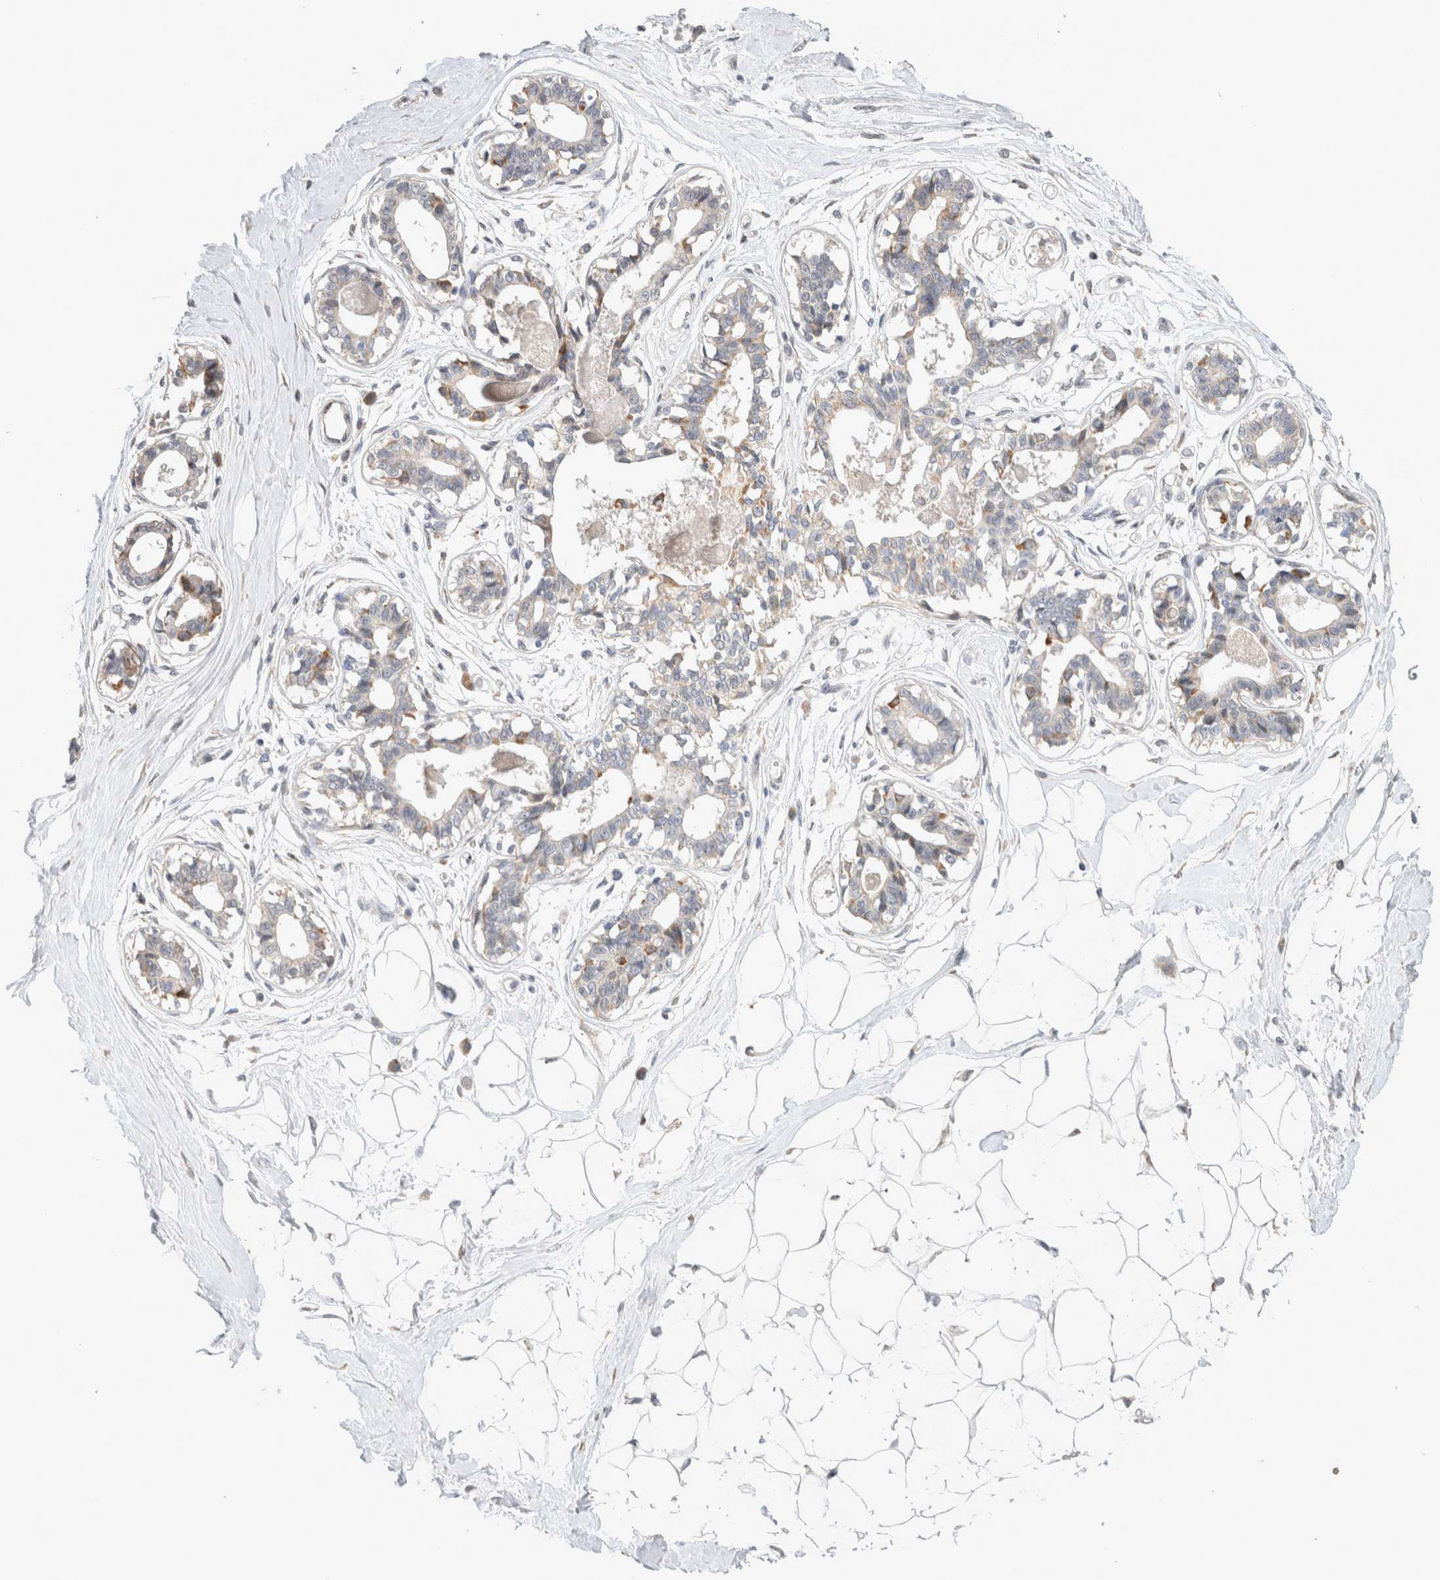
{"staining": {"intensity": "negative", "quantity": "none", "location": "none"}, "tissue": "breast", "cell_type": "Adipocytes", "image_type": "normal", "snomed": [{"axis": "morphology", "description": "Normal tissue, NOS"}, {"axis": "topography", "description": "Breast"}], "caption": "This is a photomicrograph of immunohistochemistry (IHC) staining of benign breast, which shows no staining in adipocytes. (Brightfield microscopy of DAB (3,3'-diaminobenzidine) immunohistochemistry (IHC) at high magnification).", "gene": "TRMT9B", "patient": {"sex": "female", "age": 45}}